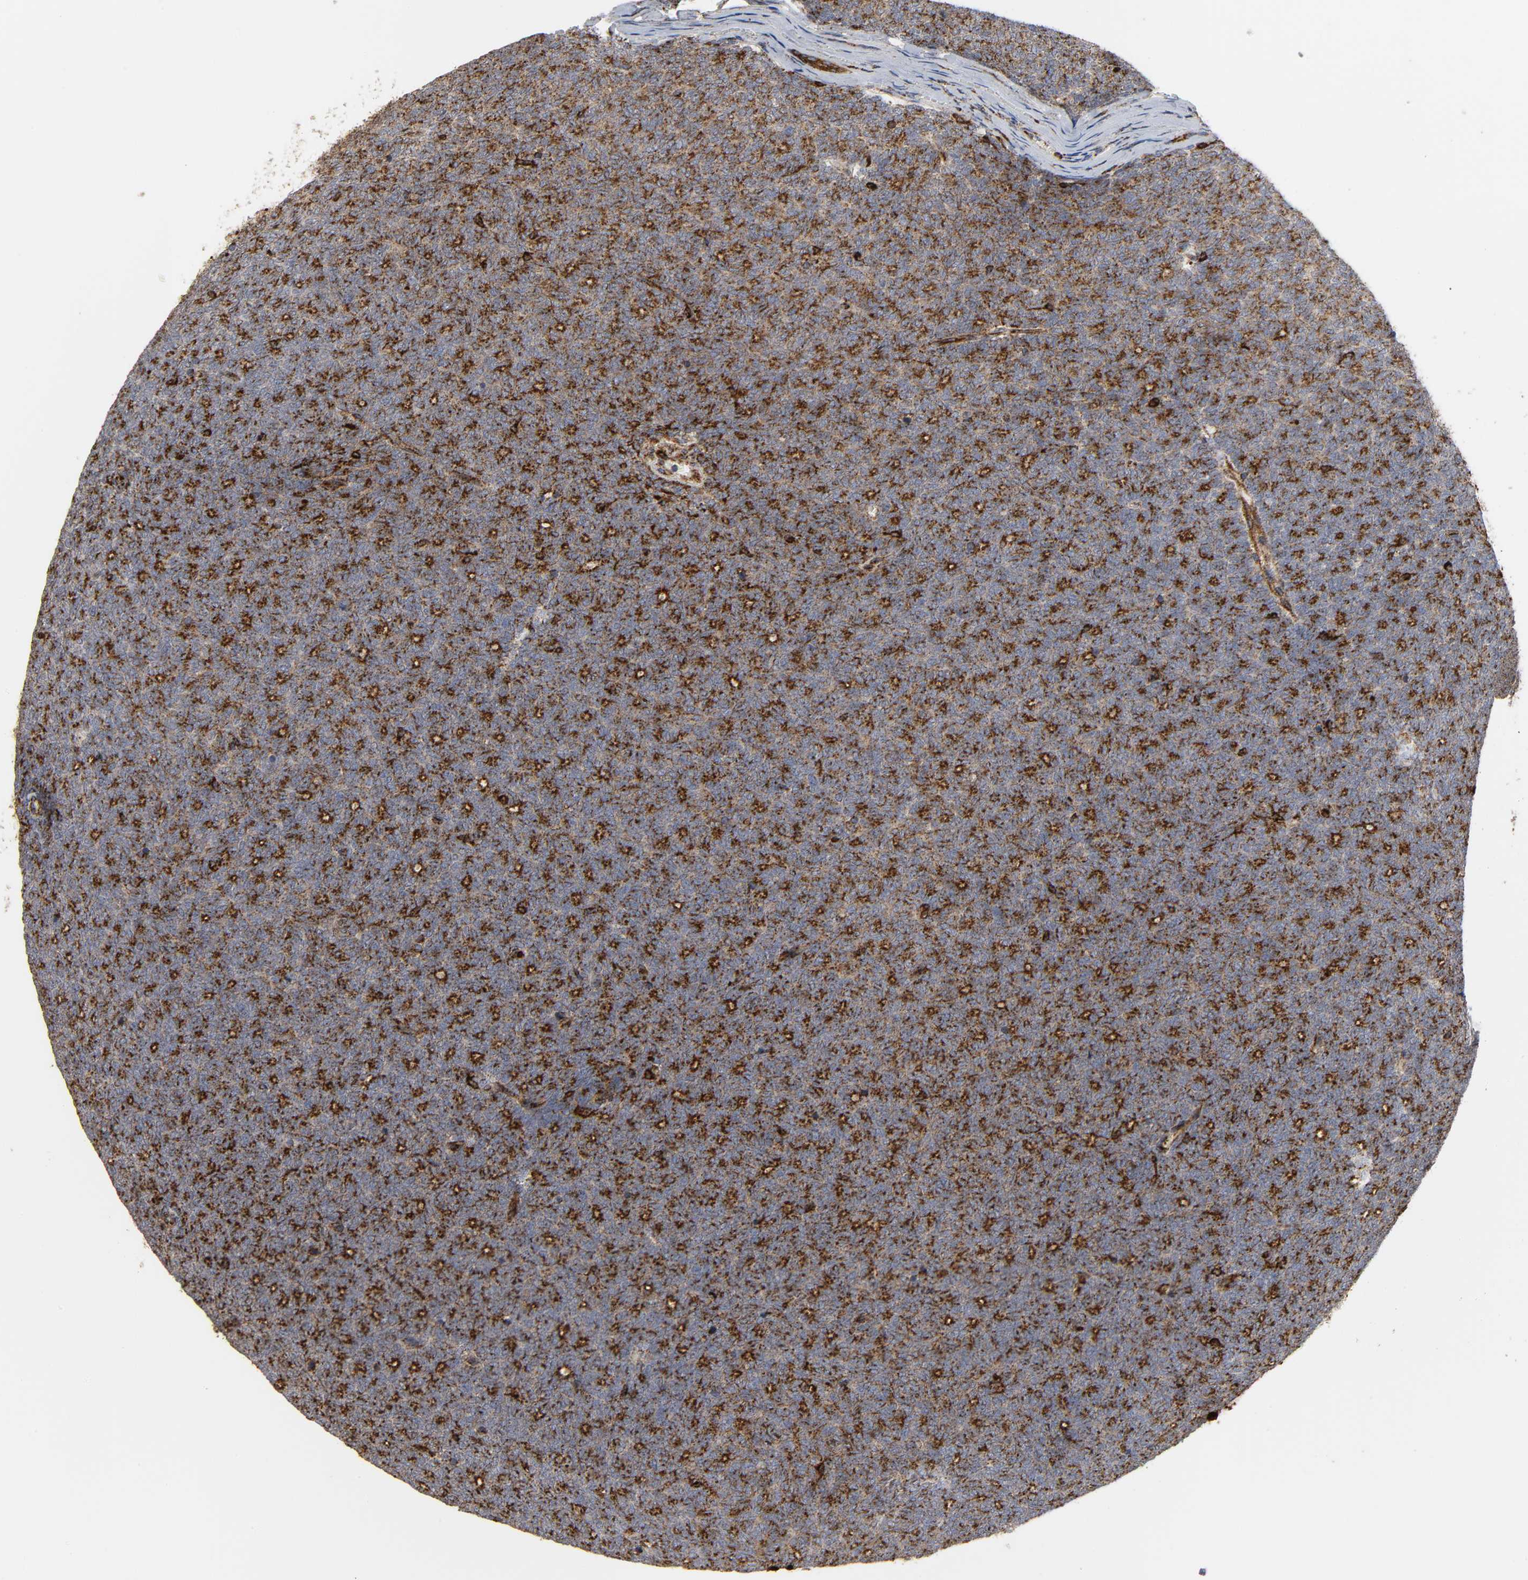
{"staining": {"intensity": "strong", "quantity": "25%-75%", "location": "cytoplasmic/membranous"}, "tissue": "renal cancer", "cell_type": "Tumor cells", "image_type": "cancer", "snomed": [{"axis": "morphology", "description": "Neoplasm, malignant, NOS"}, {"axis": "topography", "description": "Kidney"}], "caption": "Renal cancer was stained to show a protein in brown. There is high levels of strong cytoplasmic/membranous expression in approximately 25%-75% of tumor cells.", "gene": "PSAP", "patient": {"sex": "male", "age": 28}}